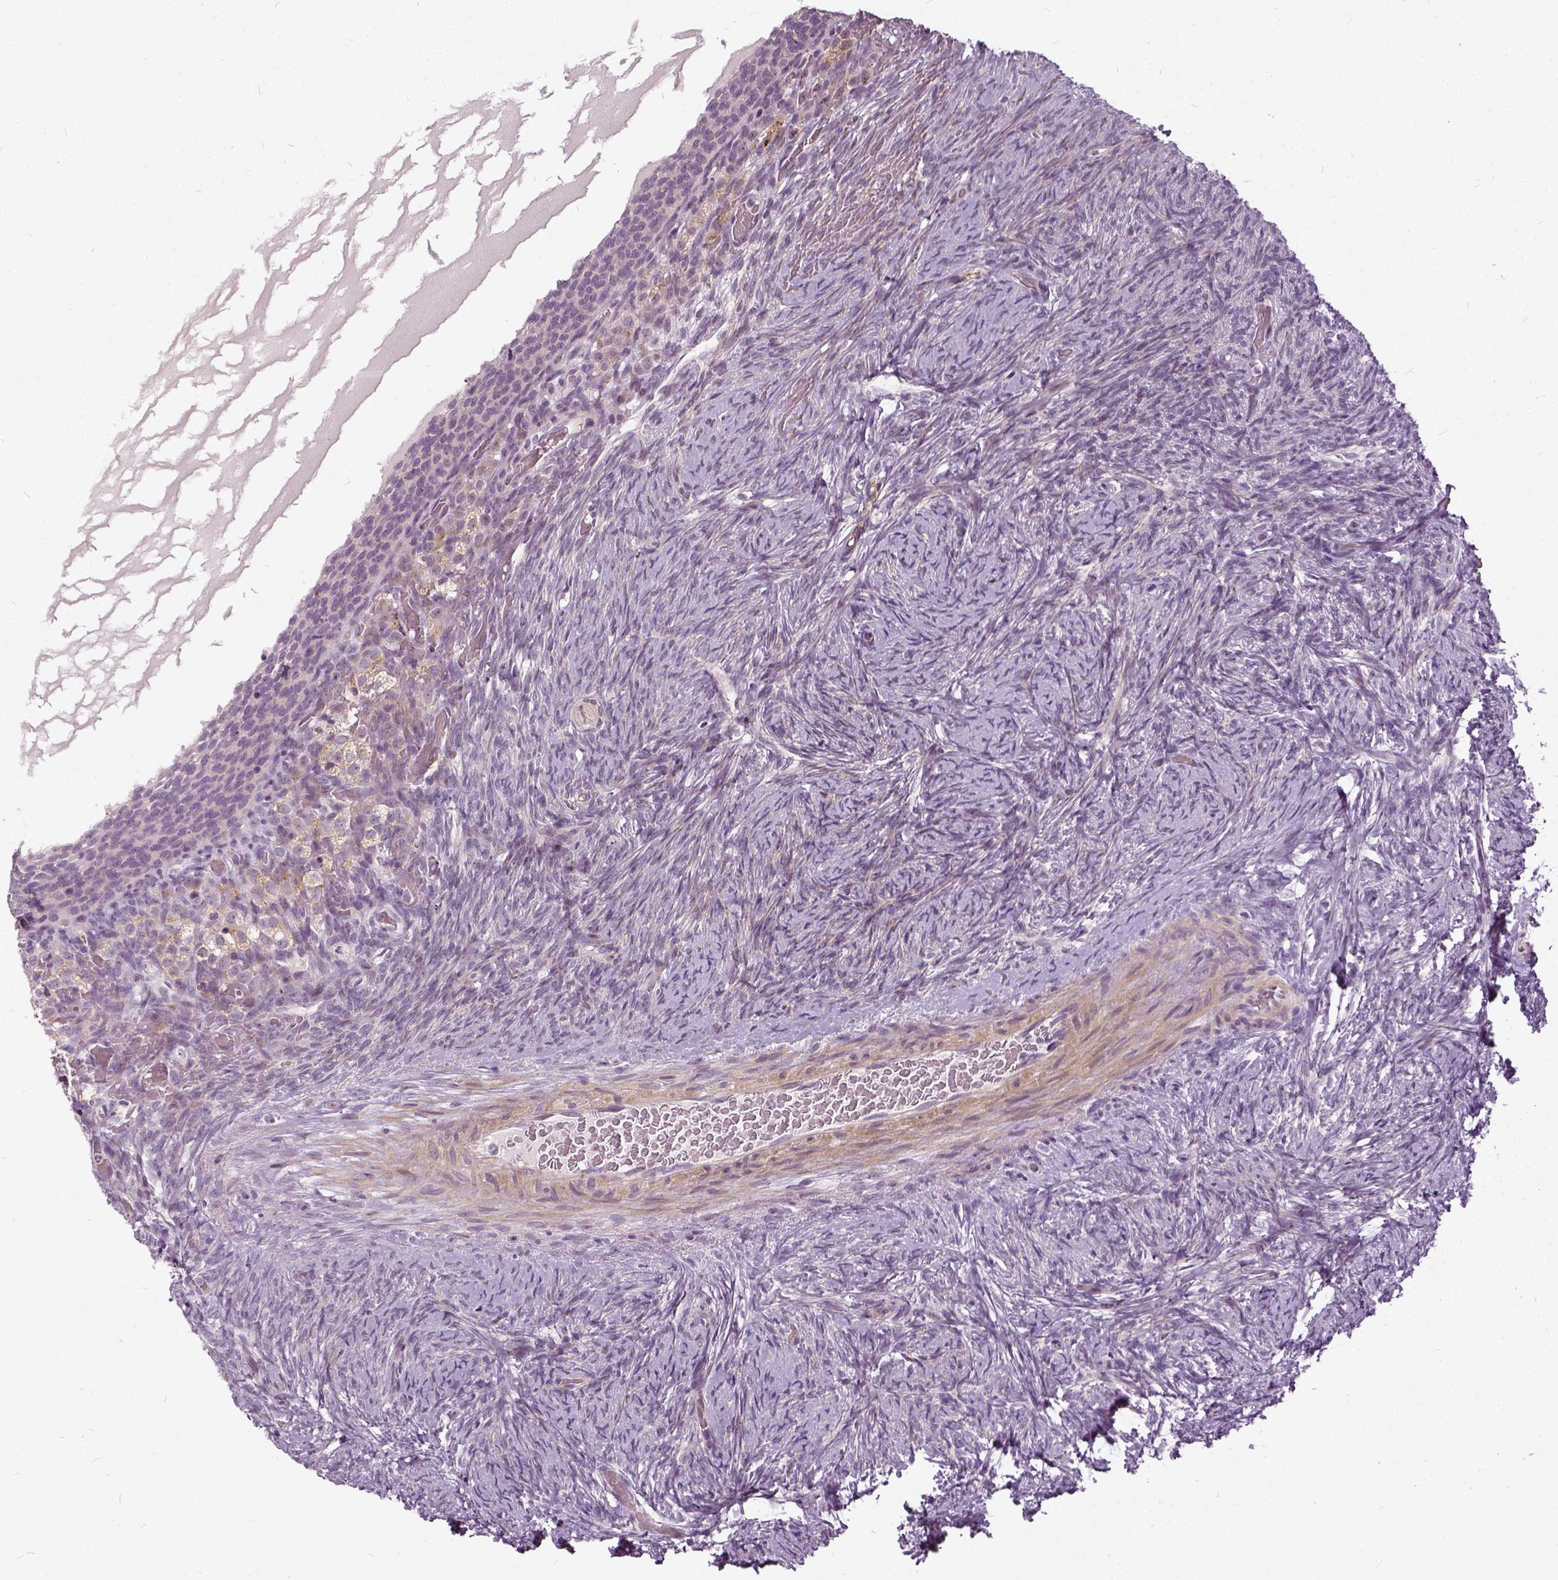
{"staining": {"intensity": "negative", "quantity": "none", "location": "none"}, "tissue": "ovary", "cell_type": "Ovarian stroma cells", "image_type": "normal", "snomed": [{"axis": "morphology", "description": "Normal tissue, NOS"}, {"axis": "topography", "description": "Ovary"}], "caption": "There is no significant staining in ovarian stroma cells of ovary. (IHC, brightfield microscopy, high magnification).", "gene": "ILRUN", "patient": {"sex": "female", "age": 34}}